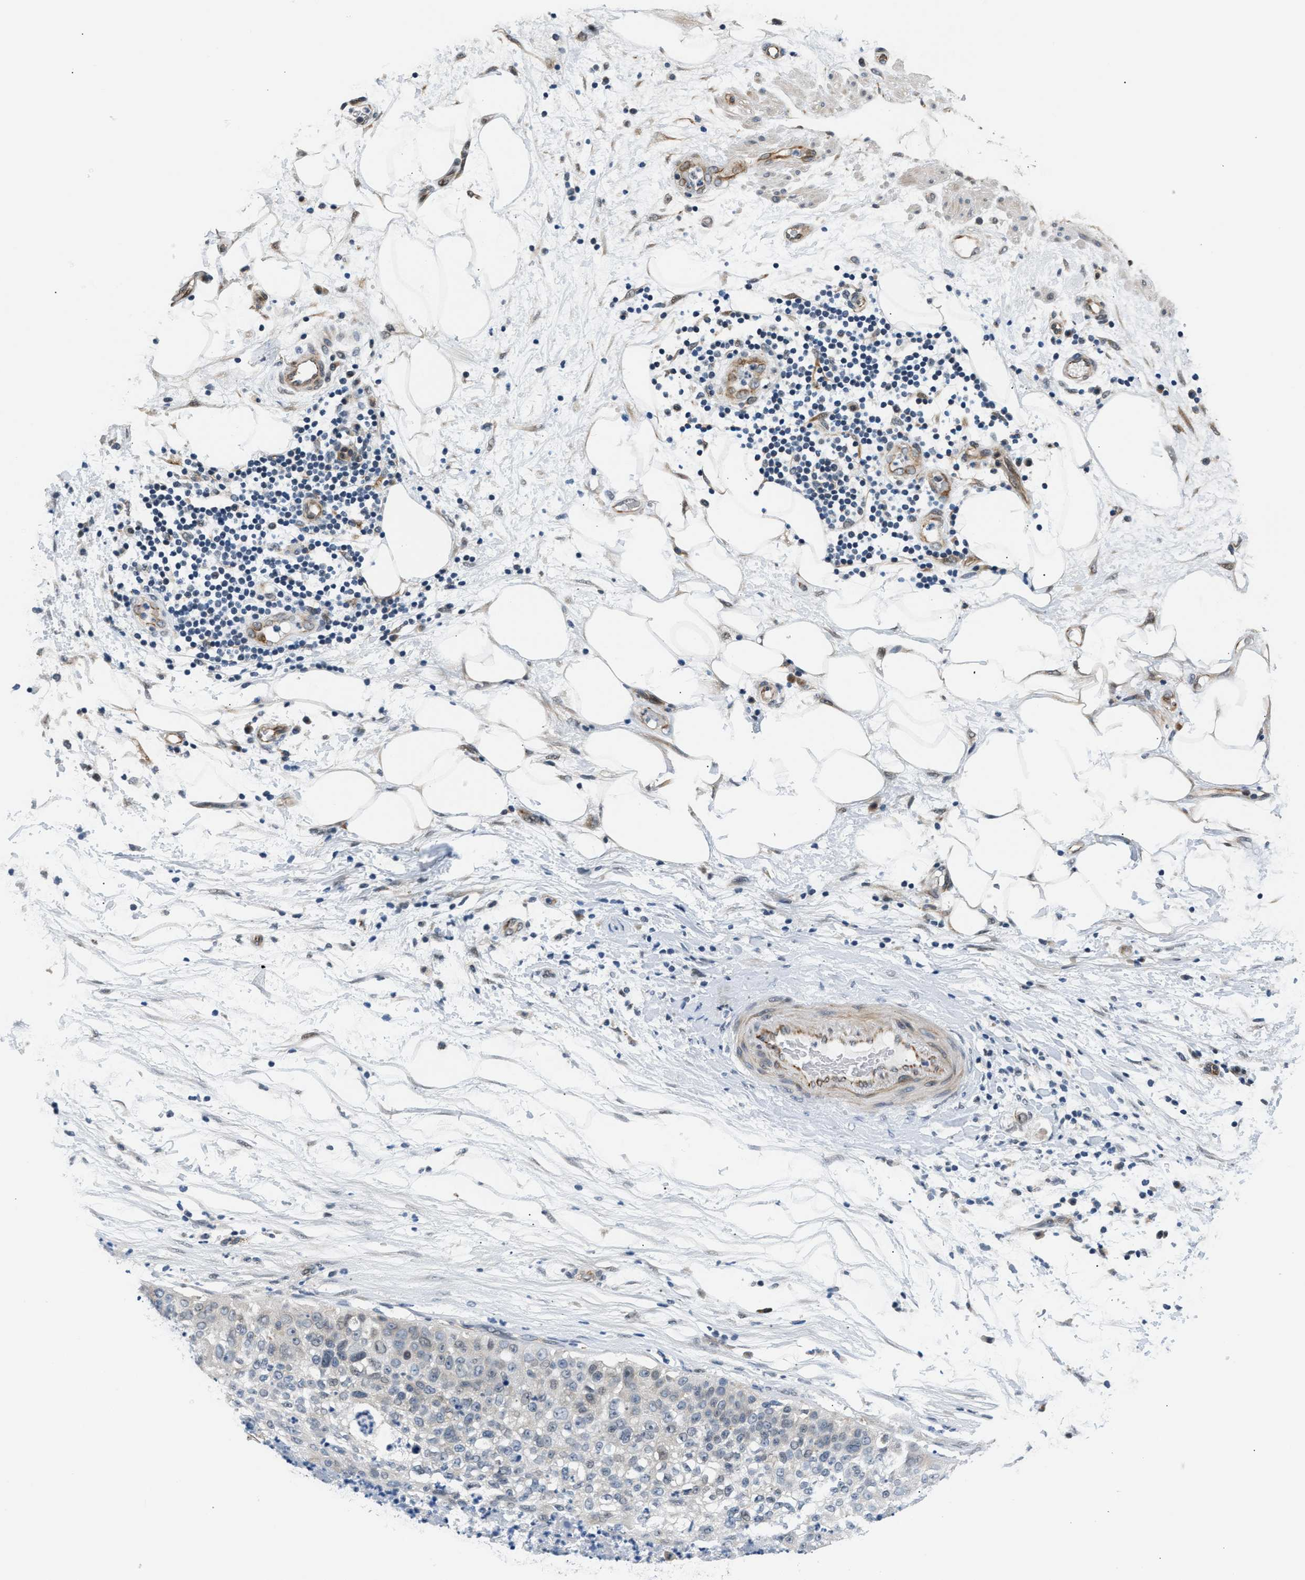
{"staining": {"intensity": "negative", "quantity": "none", "location": "none"}, "tissue": "lung cancer", "cell_type": "Tumor cells", "image_type": "cancer", "snomed": [{"axis": "morphology", "description": "Inflammation, NOS"}, {"axis": "morphology", "description": "Squamous cell carcinoma, NOS"}, {"axis": "topography", "description": "Lymph node"}, {"axis": "topography", "description": "Soft tissue"}, {"axis": "topography", "description": "Lung"}], "caption": "Immunohistochemistry (IHC) photomicrograph of neoplastic tissue: human lung cancer (squamous cell carcinoma) stained with DAB reveals no significant protein staining in tumor cells. Brightfield microscopy of IHC stained with DAB (3,3'-diaminobenzidine) (brown) and hematoxylin (blue), captured at high magnification.", "gene": "PPM1H", "patient": {"sex": "male", "age": 66}}